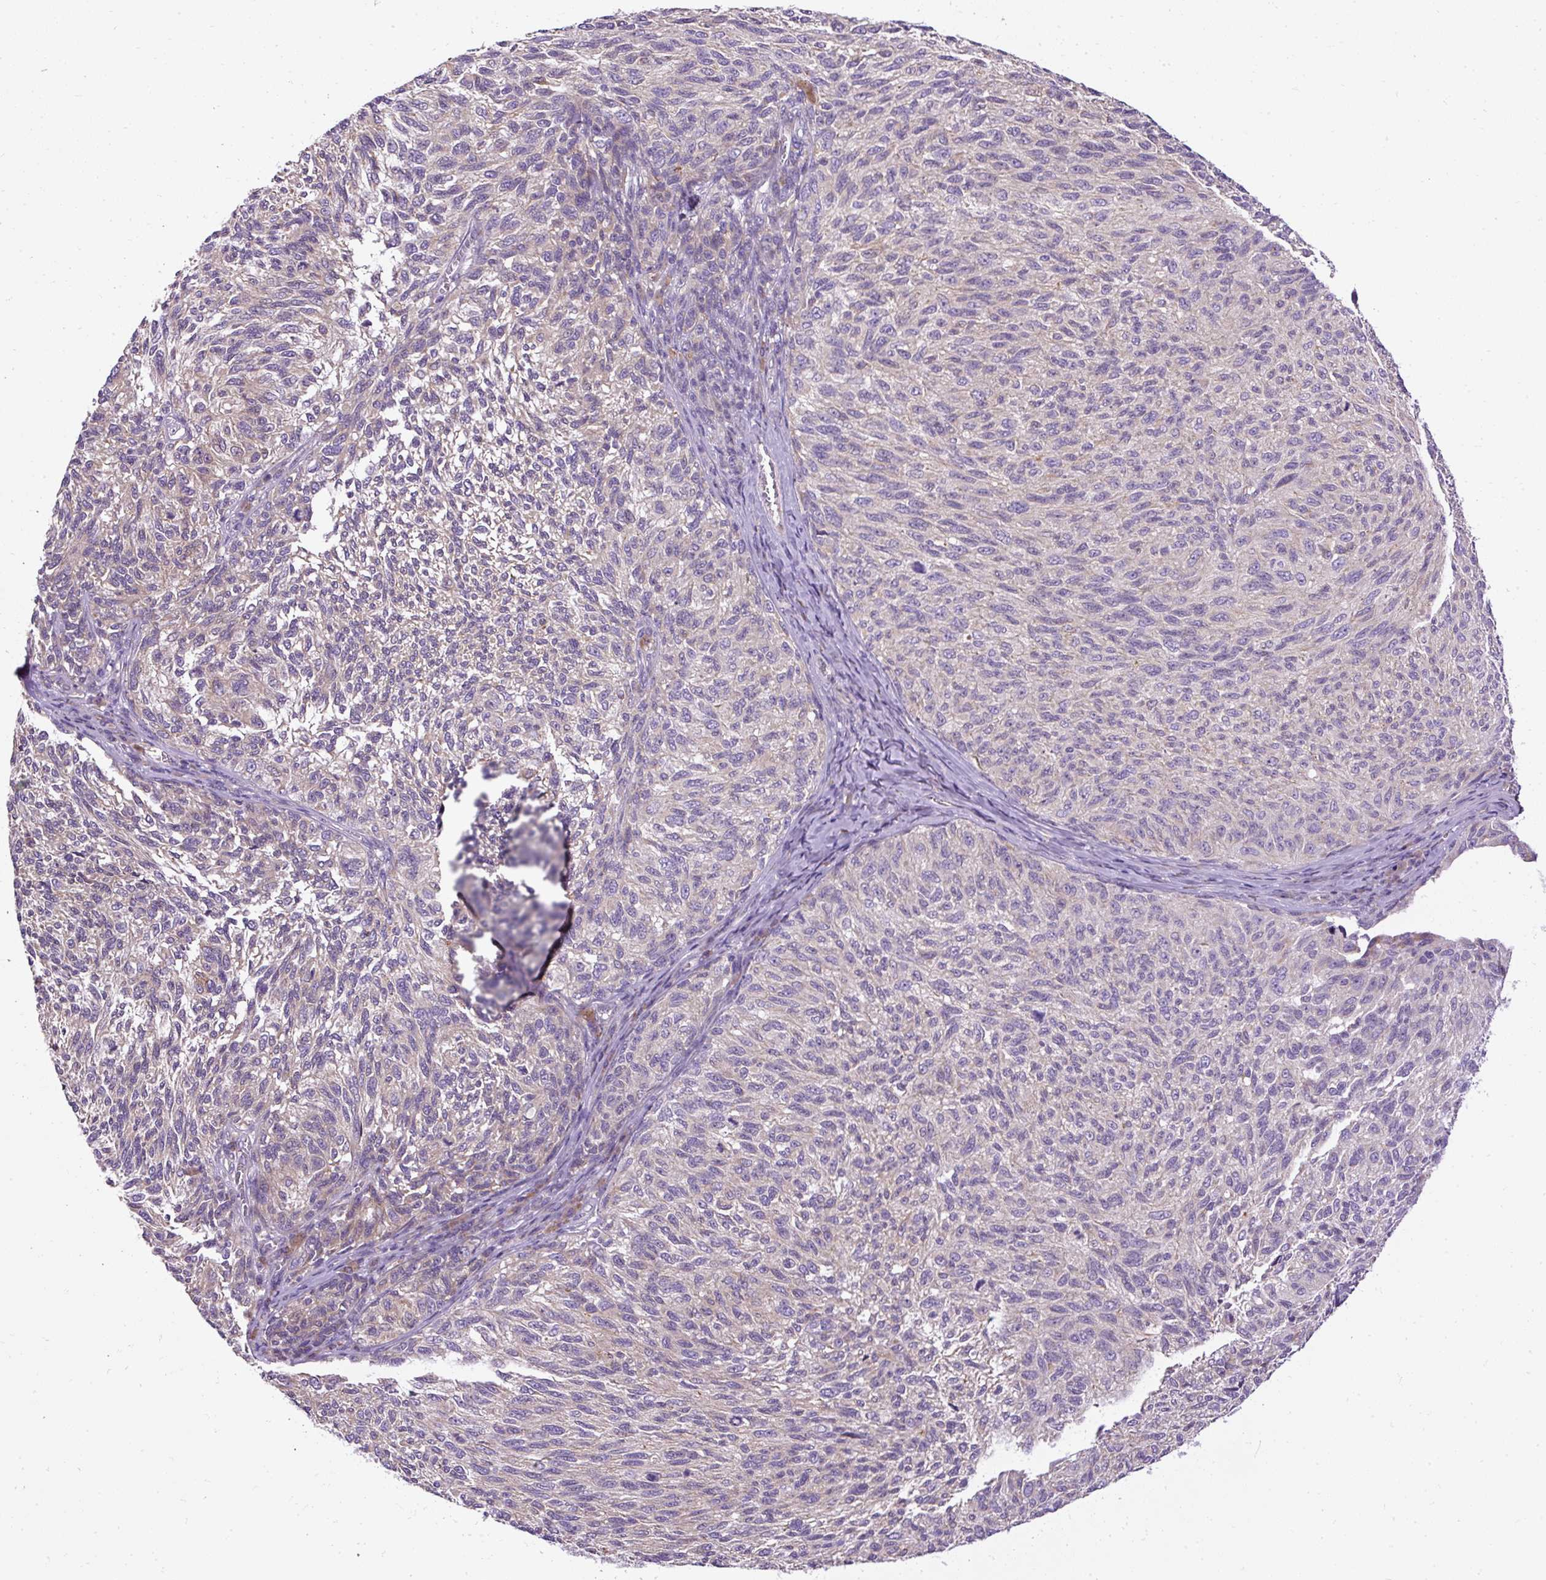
{"staining": {"intensity": "weak", "quantity": "<25%", "location": "cytoplasmic/membranous"}, "tissue": "melanoma", "cell_type": "Tumor cells", "image_type": "cancer", "snomed": [{"axis": "morphology", "description": "Malignant melanoma, NOS"}, {"axis": "topography", "description": "Skin"}], "caption": "A high-resolution micrograph shows immunohistochemistry staining of melanoma, which shows no significant positivity in tumor cells. (Immunohistochemistry (ihc), brightfield microscopy, high magnification).", "gene": "FAM149A", "patient": {"sex": "female", "age": 73}}